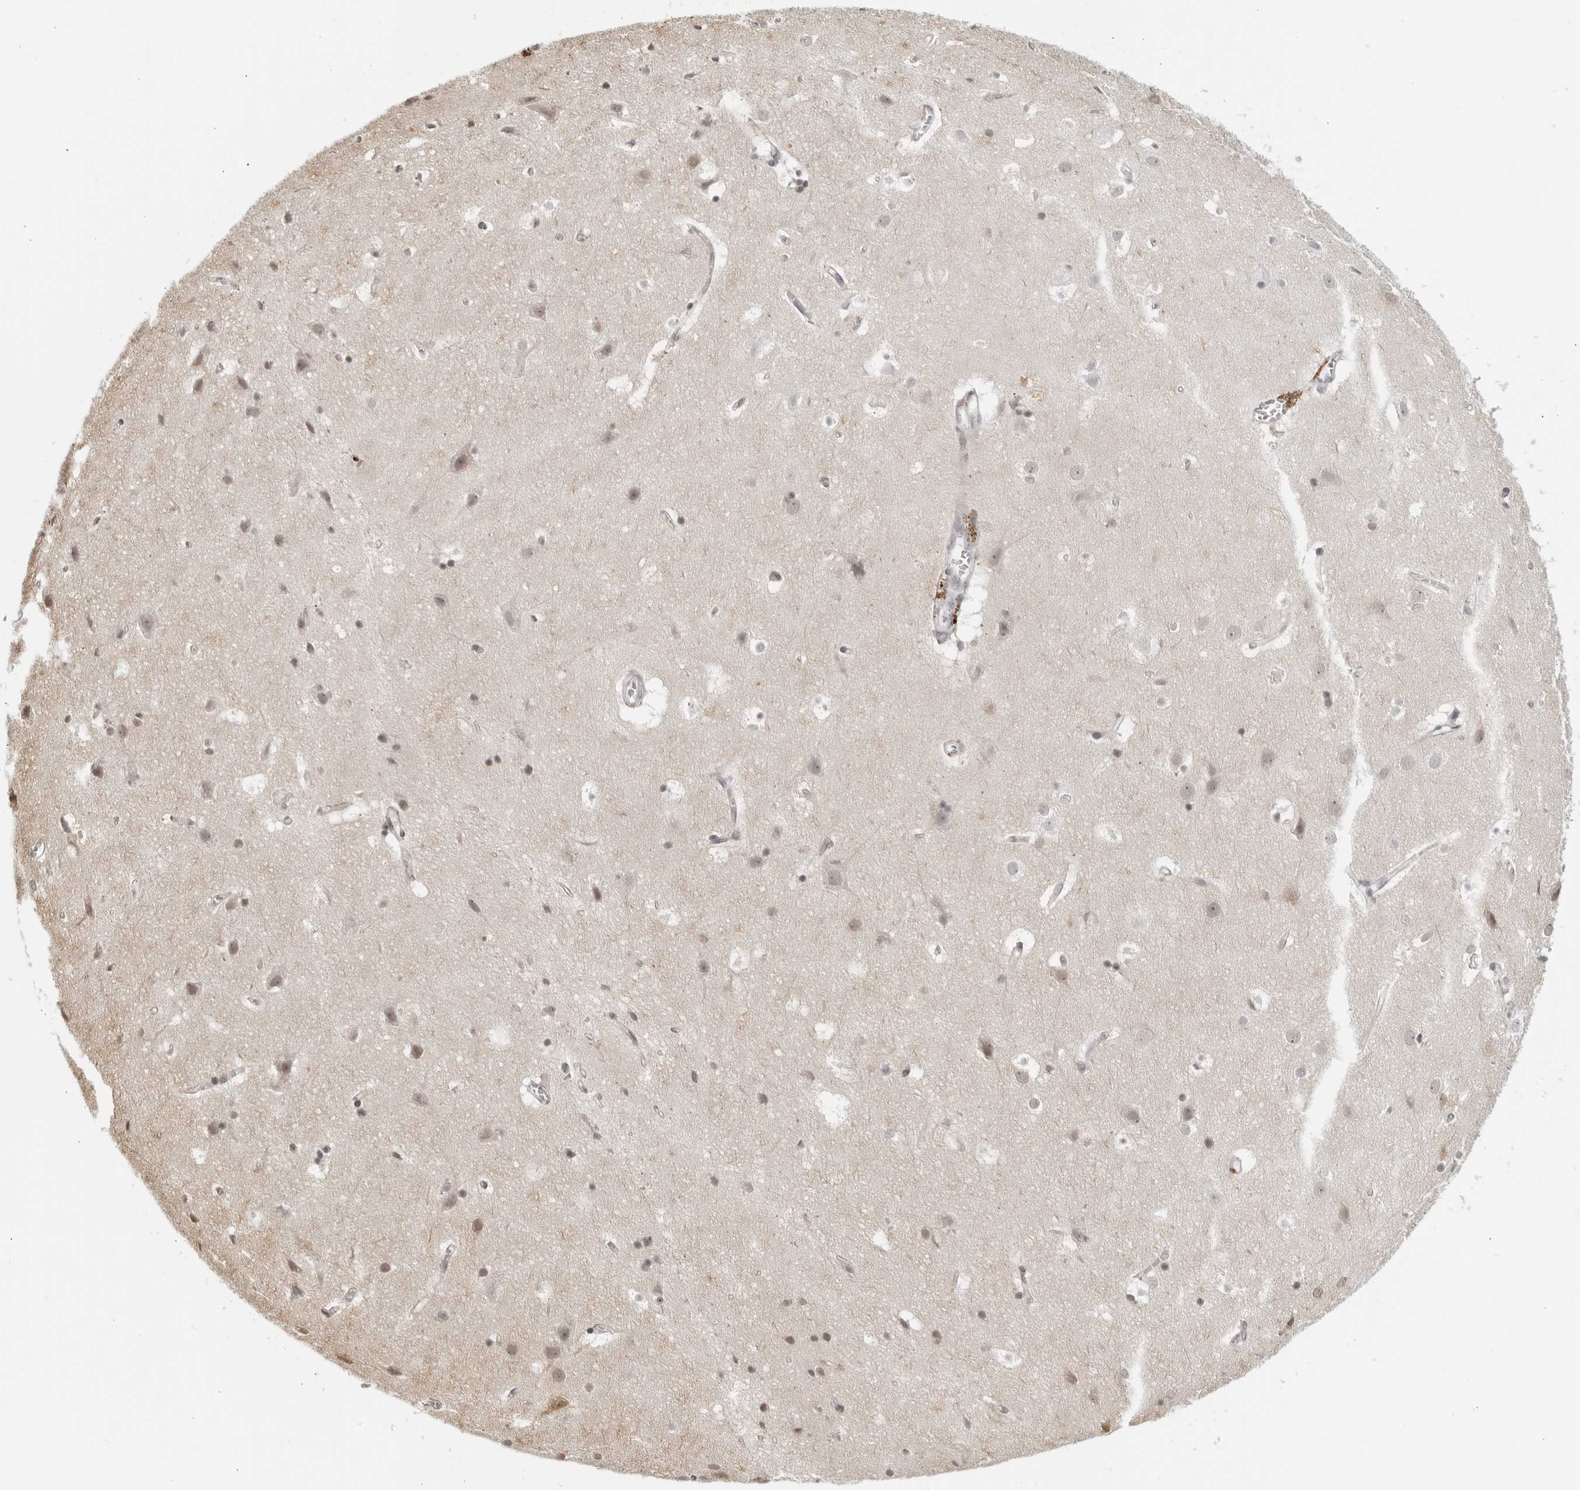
{"staining": {"intensity": "negative", "quantity": "none", "location": "none"}, "tissue": "cerebral cortex", "cell_type": "Endothelial cells", "image_type": "normal", "snomed": [{"axis": "morphology", "description": "Normal tissue, NOS"}, {"axis": "topography", "description": "Cerebral cortex"}], "caption": "DAB immunohistochemical staining of benign human cerebral cortex demonstrates no significant staining in endothelial cells. (Brightfield microscopy of DAB immunohistochemistry at high magnification).", "gene": "RAB11FIP3", "patient": {"sex": "male", "age": 54}}